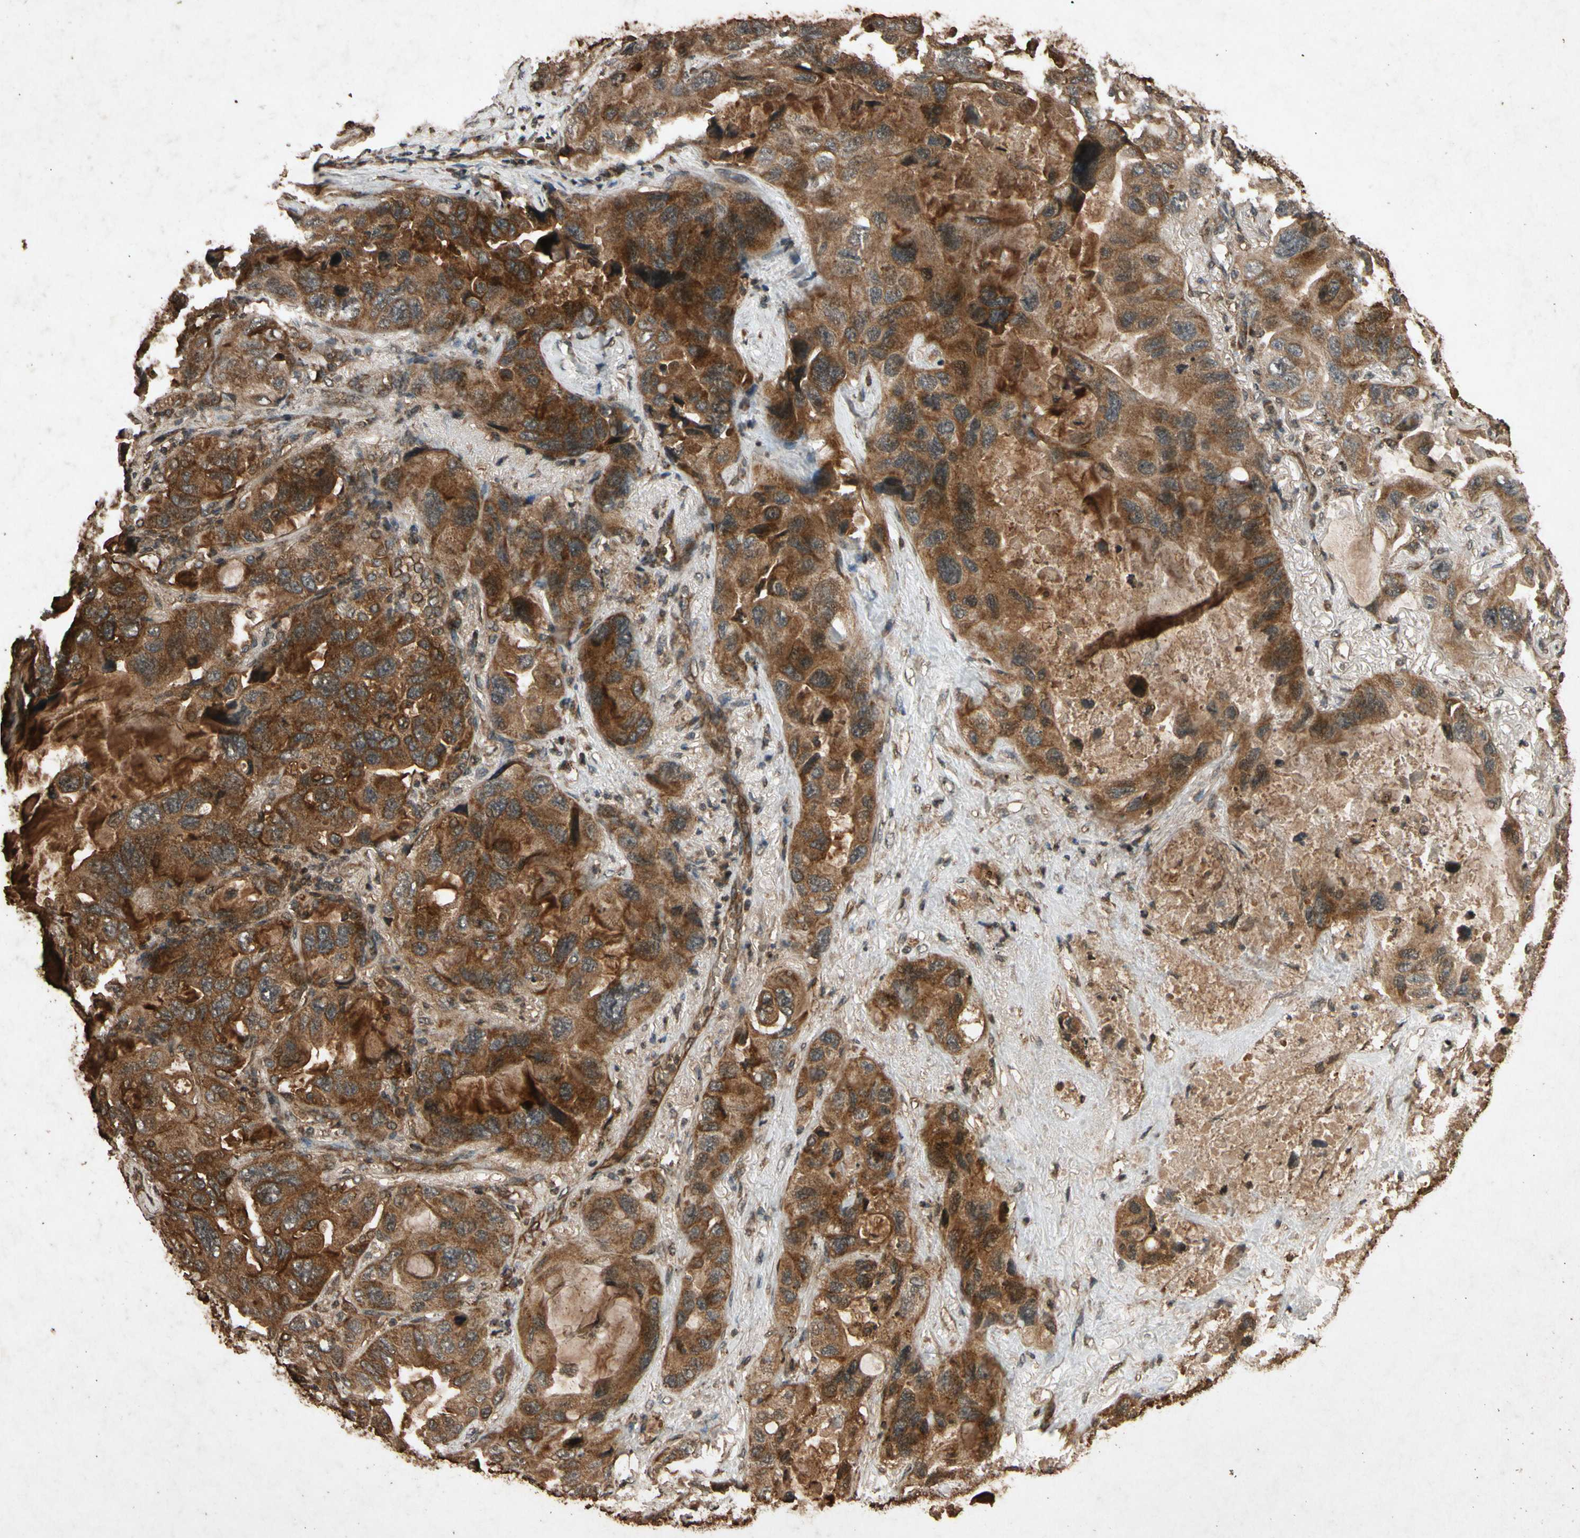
{"staining": {"intensity": "strong", "quantity": ">75%", "location": "cytoplasmic/membranous"}, "tissue": "lung cancer", "cell_type": "Tumor cells", "image_type": "cancer", "snomed": [{"axis": "morphology", "description": "Squamous cell carcinoma, NOS"}, {"axis": "topography", "description": "Lung"}], "caption": "A high amount of strong cytoplasmic/membranous expression is seen in about >75% of tumor cells in lung cancer tissue. The staining was performed using DAB to visualize the protein expression in brown, while the nuclei were stained in blue with hematoxylin (Magnification: 20x).", "gene": "TXN2", "patient": {"sex": "female", "age": 73}}